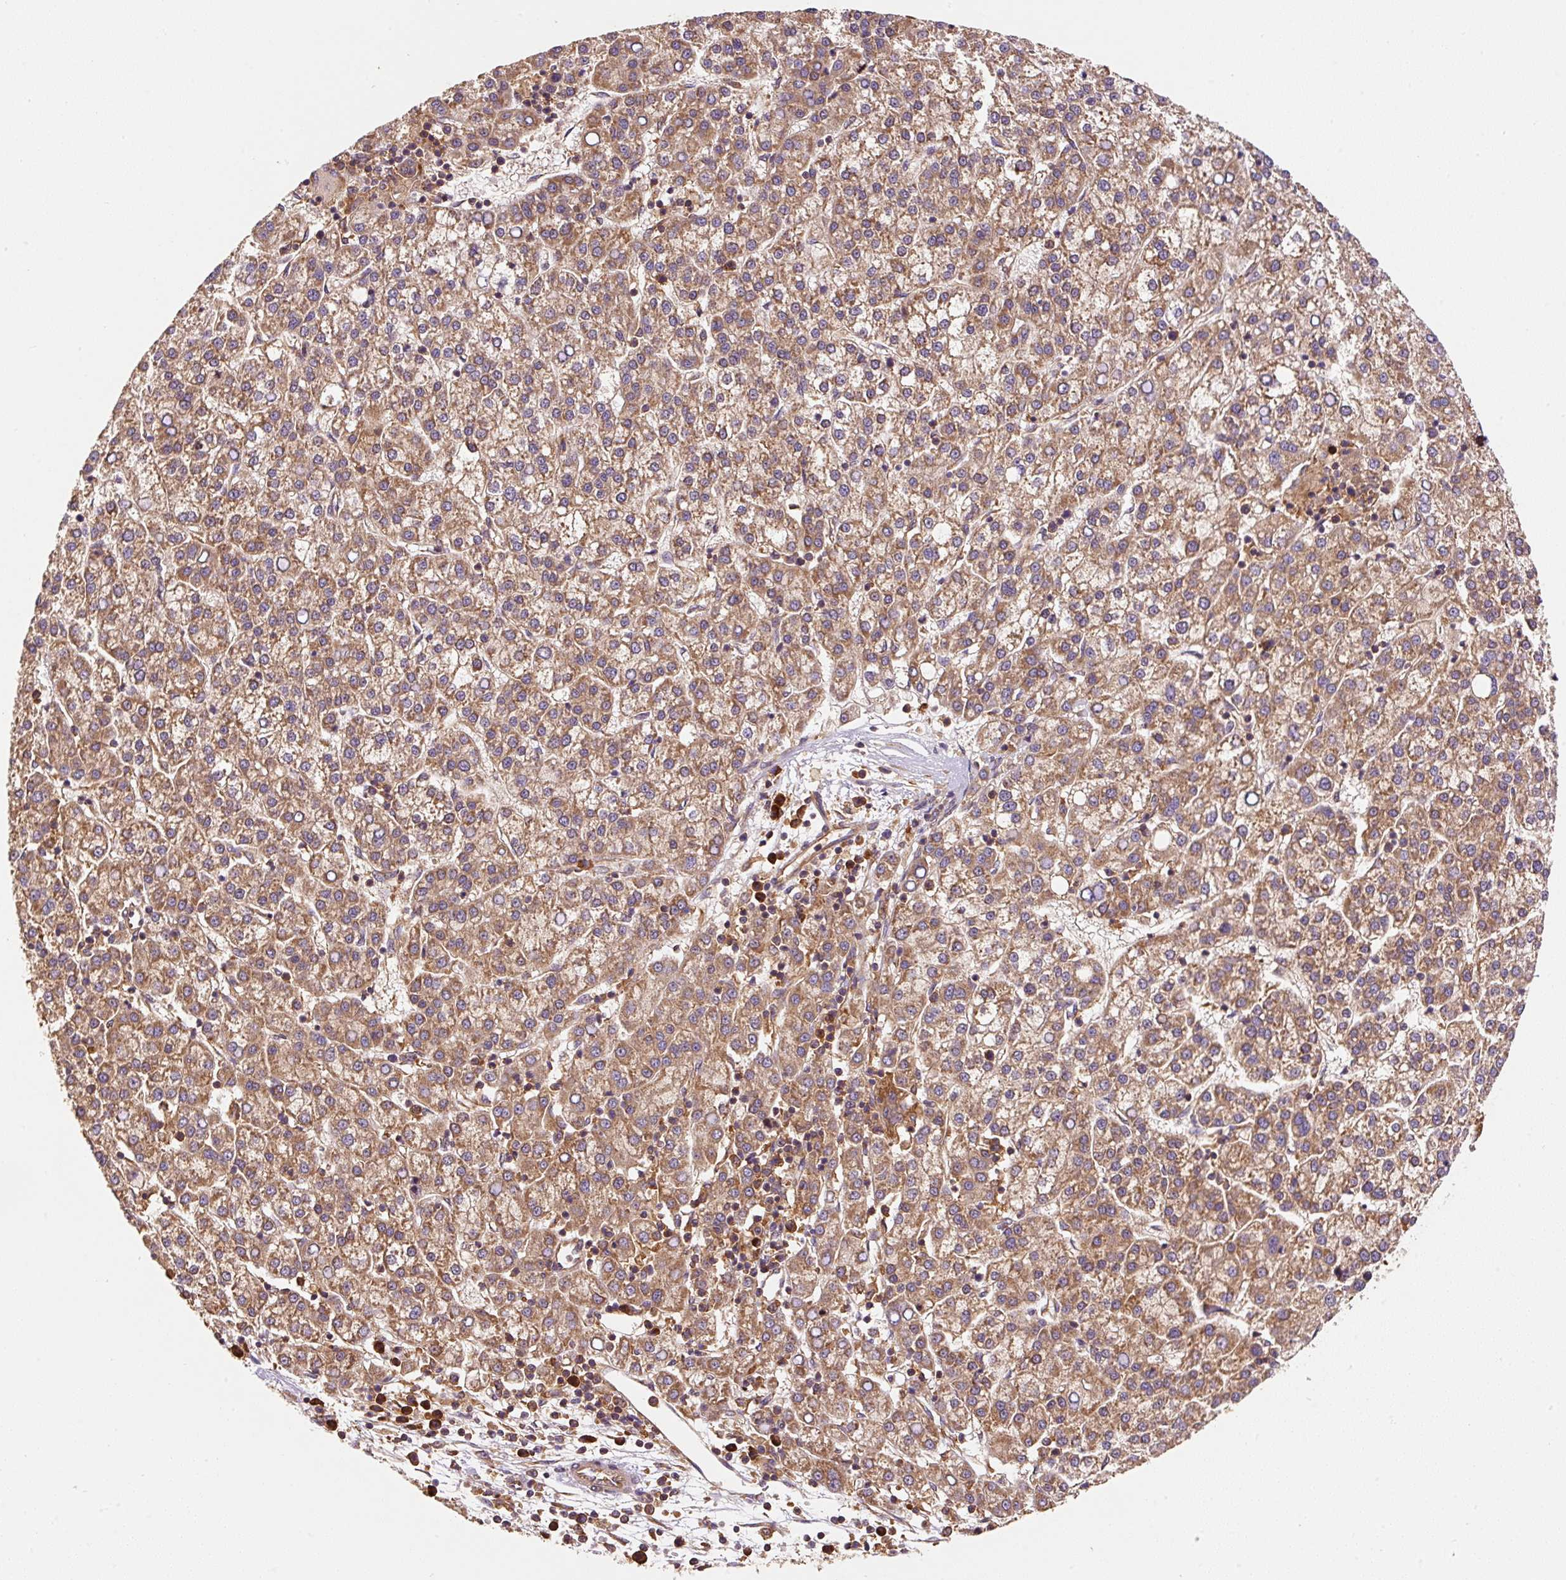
{"staining": {"intensity": "moderate", "quantity": ">75%", "location": "cytoplasmic/membranous"}, "tissue": "liver cancer", "cell_type": "Tumor cells", "image_type": "cancer", "snomed": [{"axis": "morphology", "description": "Carcinoma, Hepatocellular, NOS"}, {"axis": "topography", "description": "Liver"}], "caption": "Brown immunohistochemical staining in human liver cancer reveals moderate cytoplasmic/membranous positivity in about >75% of tumor cells. The staining was performed using DAB to visualize the protein expression in brown, while the nuclei were stained in blue with hematoxylin (Magnification: 20x).", "gene": "EIF2S2", "patient": {"sex": "female", "age": 58}}